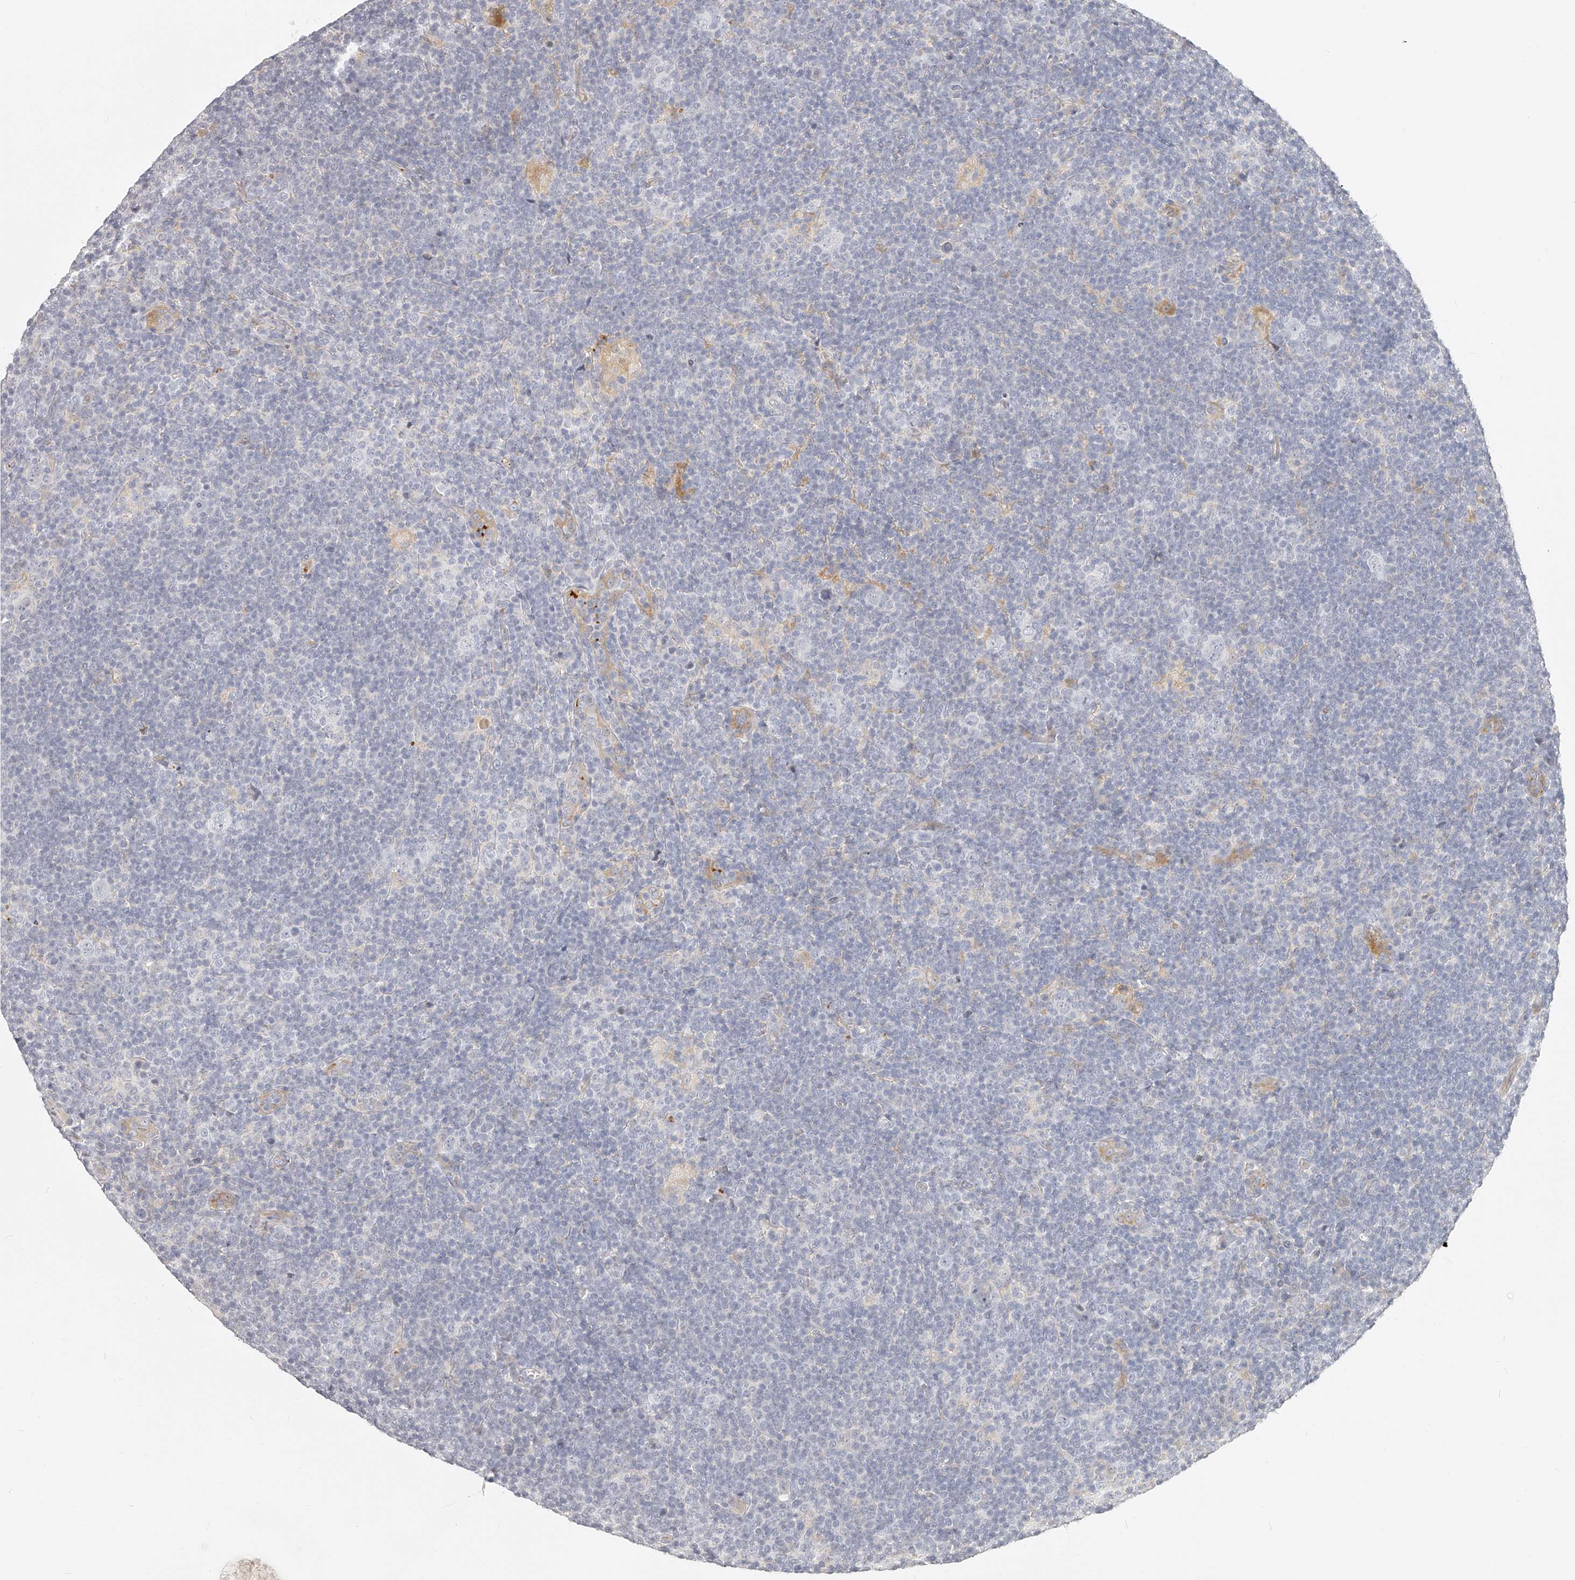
{"staining": {"intensity": "negative", "quantity": "none", "location": "none"}, "tissue": "lymphoma", "cell_type": "Tumor cells", "image_type": "cancer", "snomed": [{"axis": "morphology", "description": "Hodgkin's disease, NOS"}, {"axis": "topography", "description": "Lymph node"}], "caption": "This is an immunohistochemistry (IHC) micrograph of human lymphoma. There is no expression in tumor cells.", "gene": "ITGB3", "patient": {"sex": "female", "age": 57}}